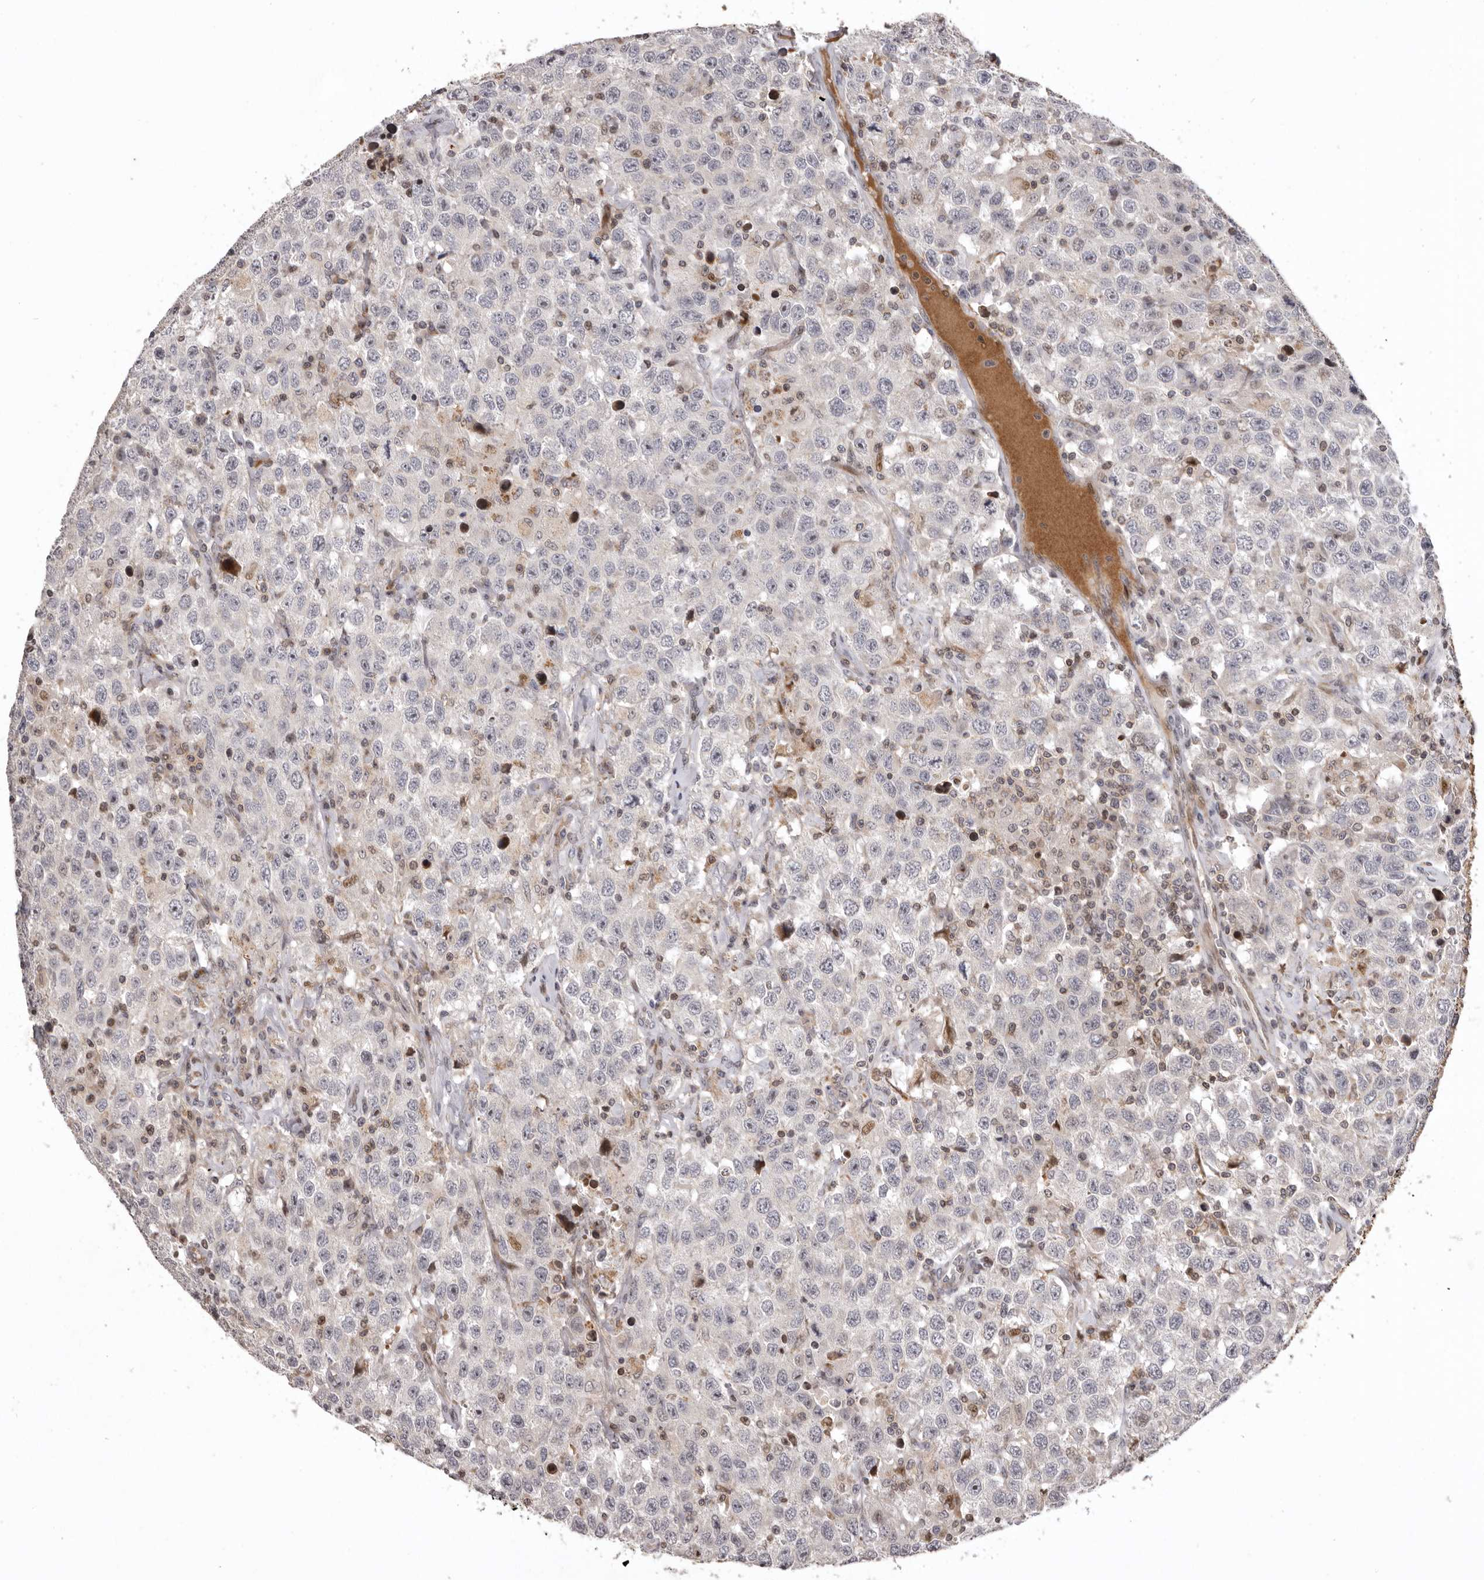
{"staining": {"intensity": "negative", "quantity": "none", "location": "none"}, "tissue": "testis cancer", "cell_type": "Tumor cells", "image_type": "cancer", "snomed": [{"axis": "morphology", "description": "Seminoma, NOS"}, {"axis": "topography", "description": "Testis"}], "caption": "Testis cancer (seminoma) stained for a protein using immunohistochemistry reveals no staining tumor cells.", "gene": "AZIN1", "patient": {"sex": "male", "age": 41}}